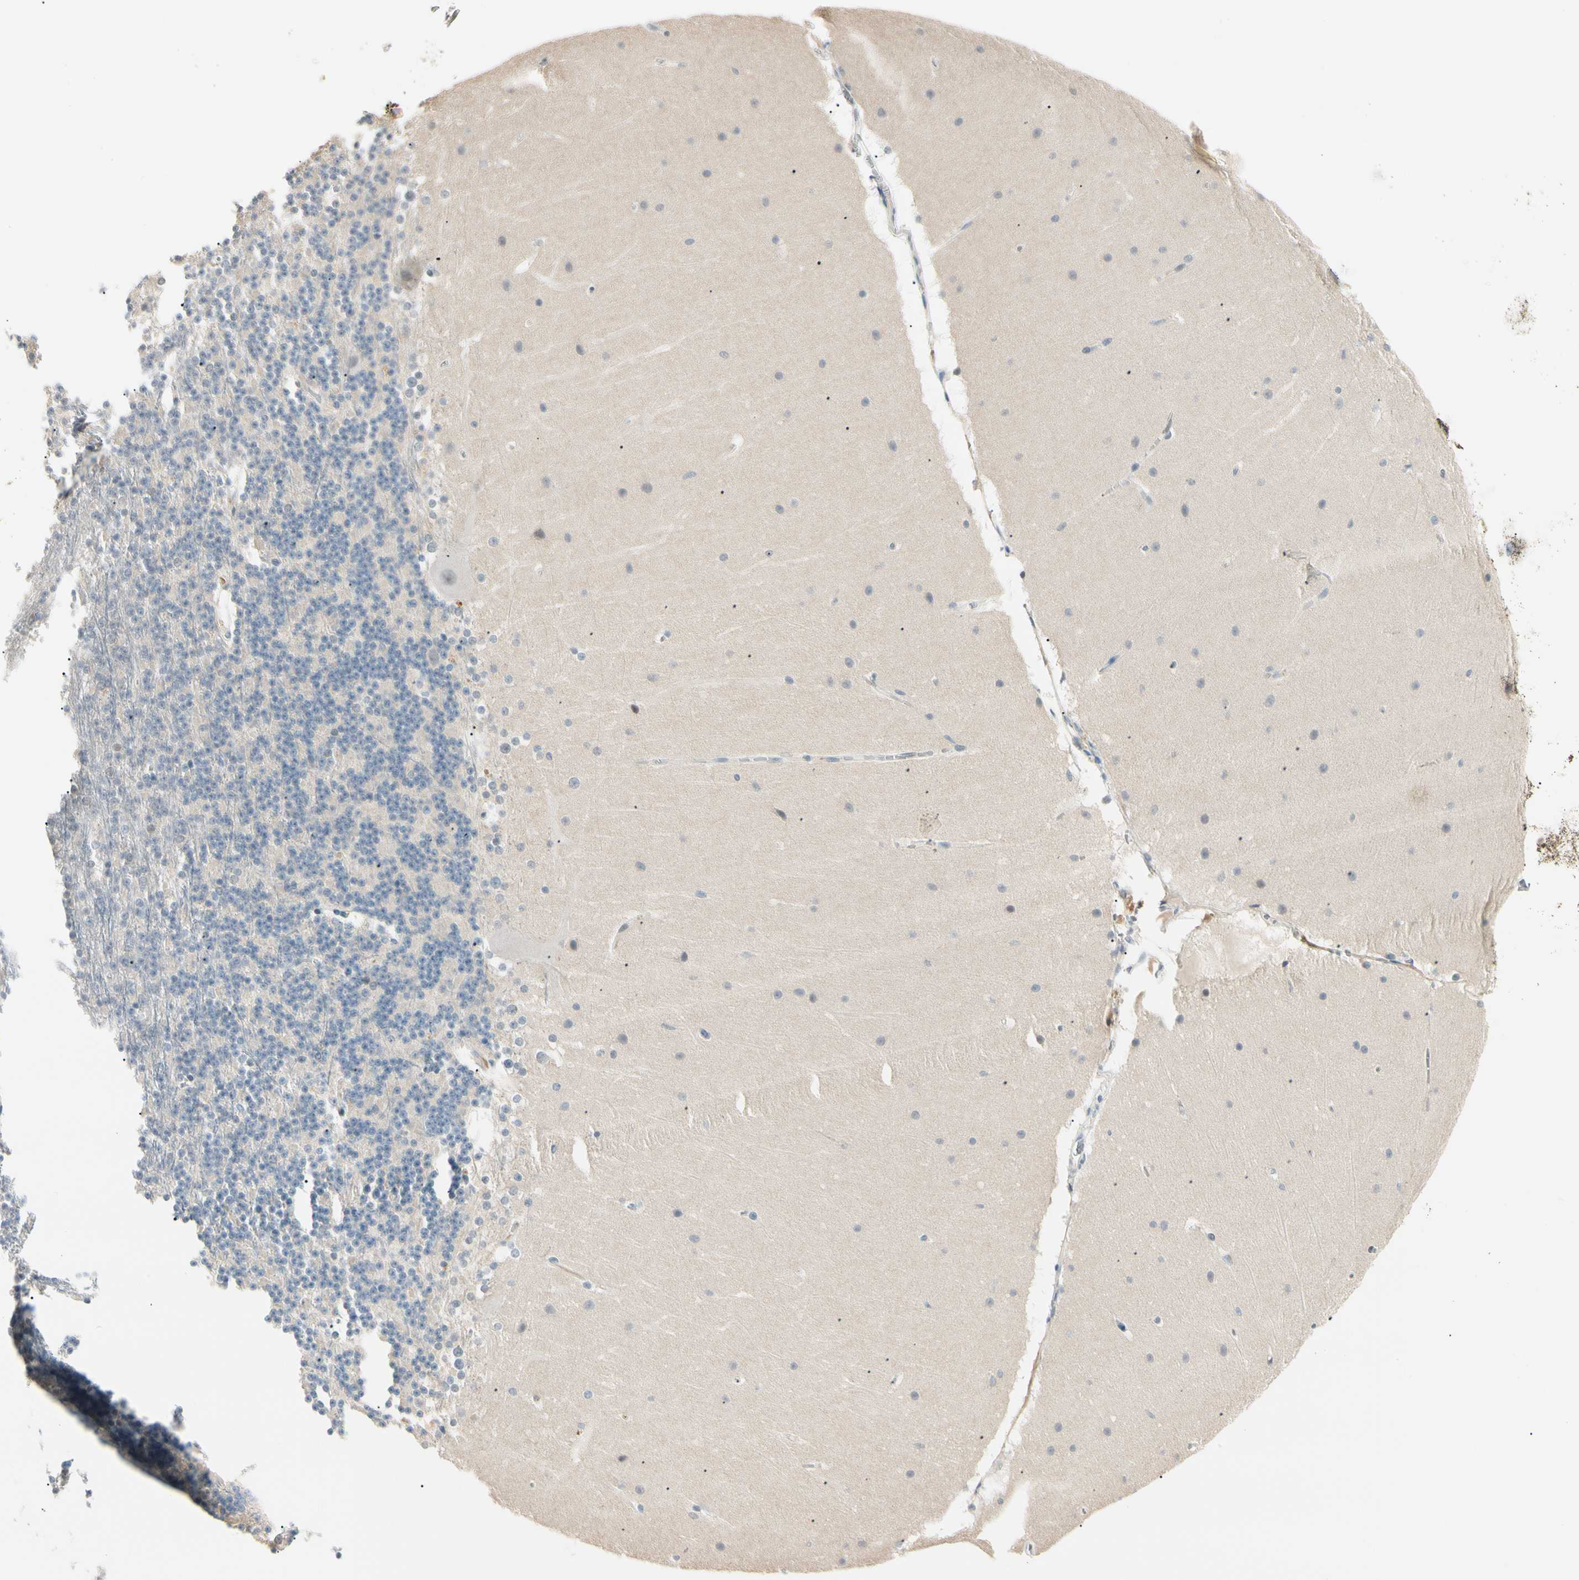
{"staining": {"intensity": "negative", "quantity": "none", "location": "none"}, "tissue": "cerebellum", "cell_type": "Cells in granular layer", "image_type": "normal", "snomed": [{"axis": "morphology", "description": "Normal tissue, NOS"}, {"axis": "topography", "description": "Cerebellum"}], "caption": "DAB immunohistochemical staining of unremarkable cerebellum shows no significant expression in cells in granular layer. Brightfield microscopy of IHC stained with DAB (3,3'-diaminobenzidine) (brown) and hematoxylin (blue), captured at high magnification.", "gene": "ASPN", "patient": {"sex": "female", "age": 19}}